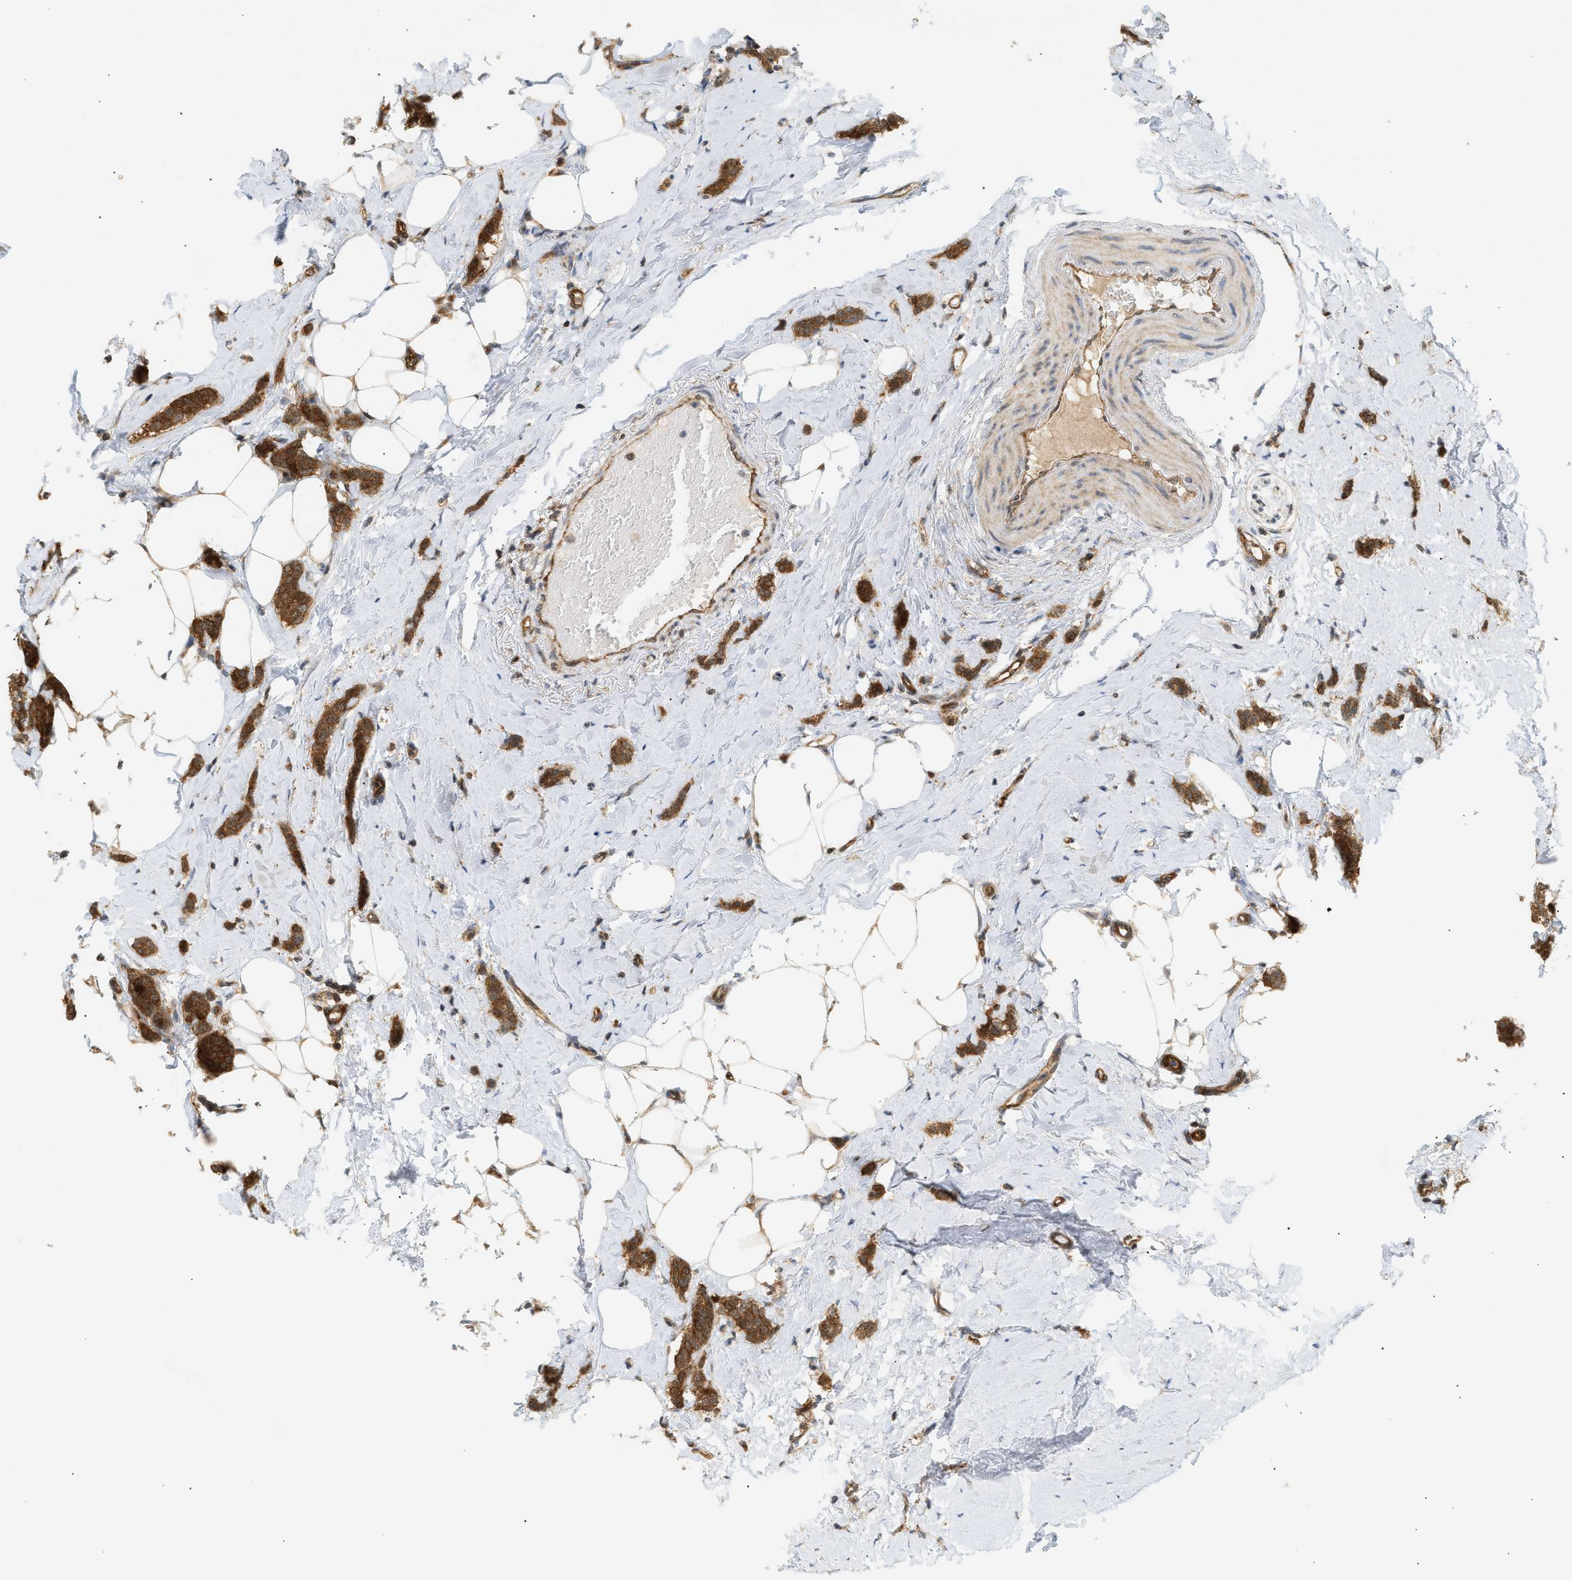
{"staining": {"intensity": "strong", "quantity": ">75%", "location": "cytoplasmic/membranous"}, "tissue": "breast cancer", "cell_type": "Tumor cells", "image_type": "cancer", "snomed": [{"axis": "morphology", "description": "Lobular carcinoma"}, {"axis": "topography", "description": "Skin"}, {"axis": "topography", "description": "Breast"}], "caption": "Immunohistochemical staining of breast lobular carcinoma displays high levels of strong cytoplasmic/membranous protein expression in about >75% of tumor cells.", "gene": "SHC1", "patient": {"sex": "female", "age": 46}}